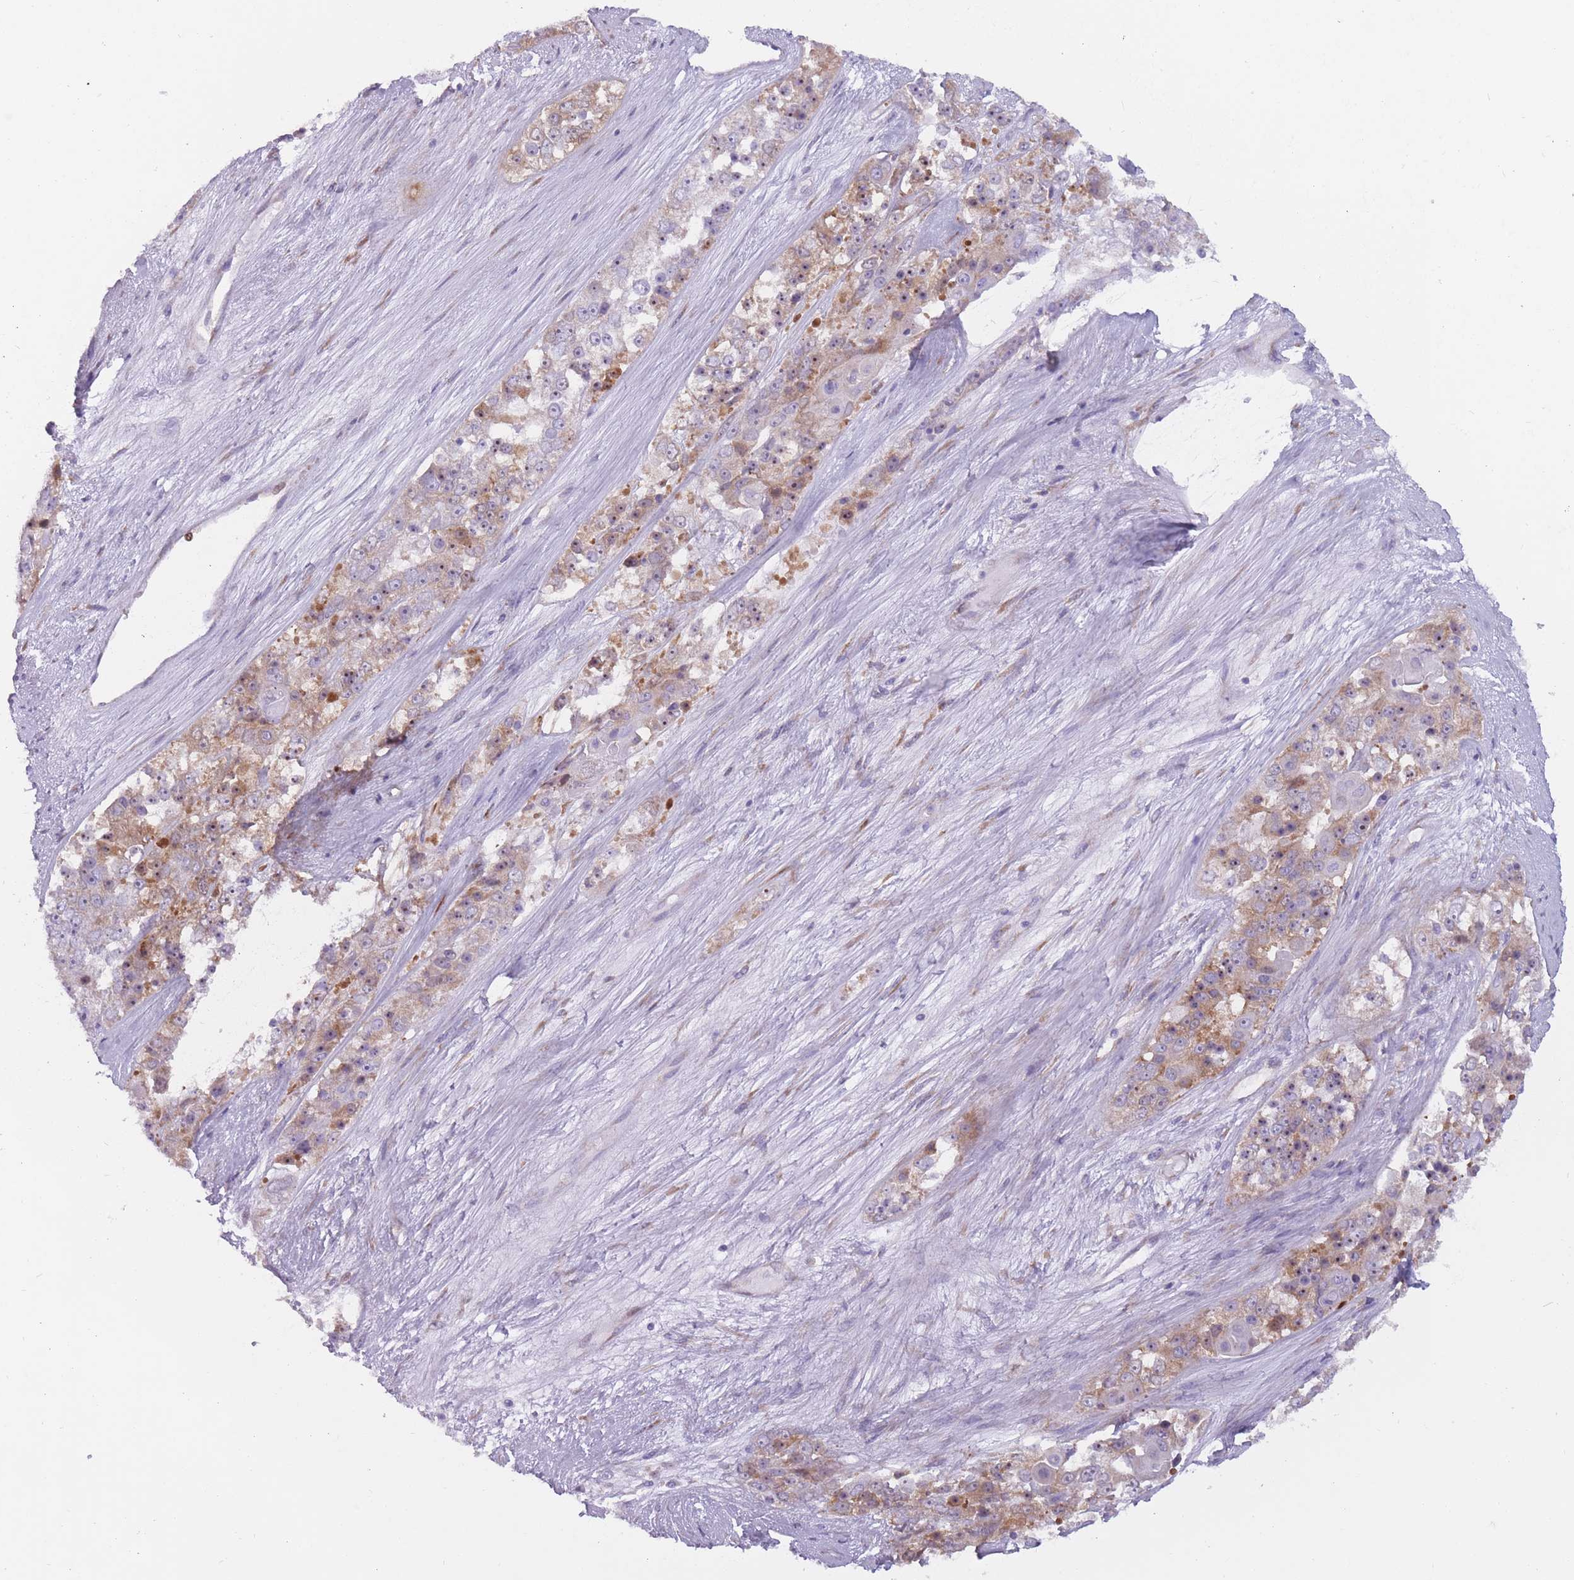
{"staining": {"intensity": "moderate", "quantity": ">75%", "location": "cytoplasmic/membranous"}, "tissue": "ovarian cancer", "cell_type": "Tumor cells", "image_type": "cancer", "snomed": [{"axis": "morphology", "description": "Carcinoma, endometroid"}, {"axis": "topography", "description": "Ovary"}], "caption": "About >75% of tumor cells in ovarian cancer display moderate cytoplasmic/membranous protein expression as visualized by brown immunohistochemical staining.", "gene": "RPL18", "patient": {"sex": "female", "age": 51}}